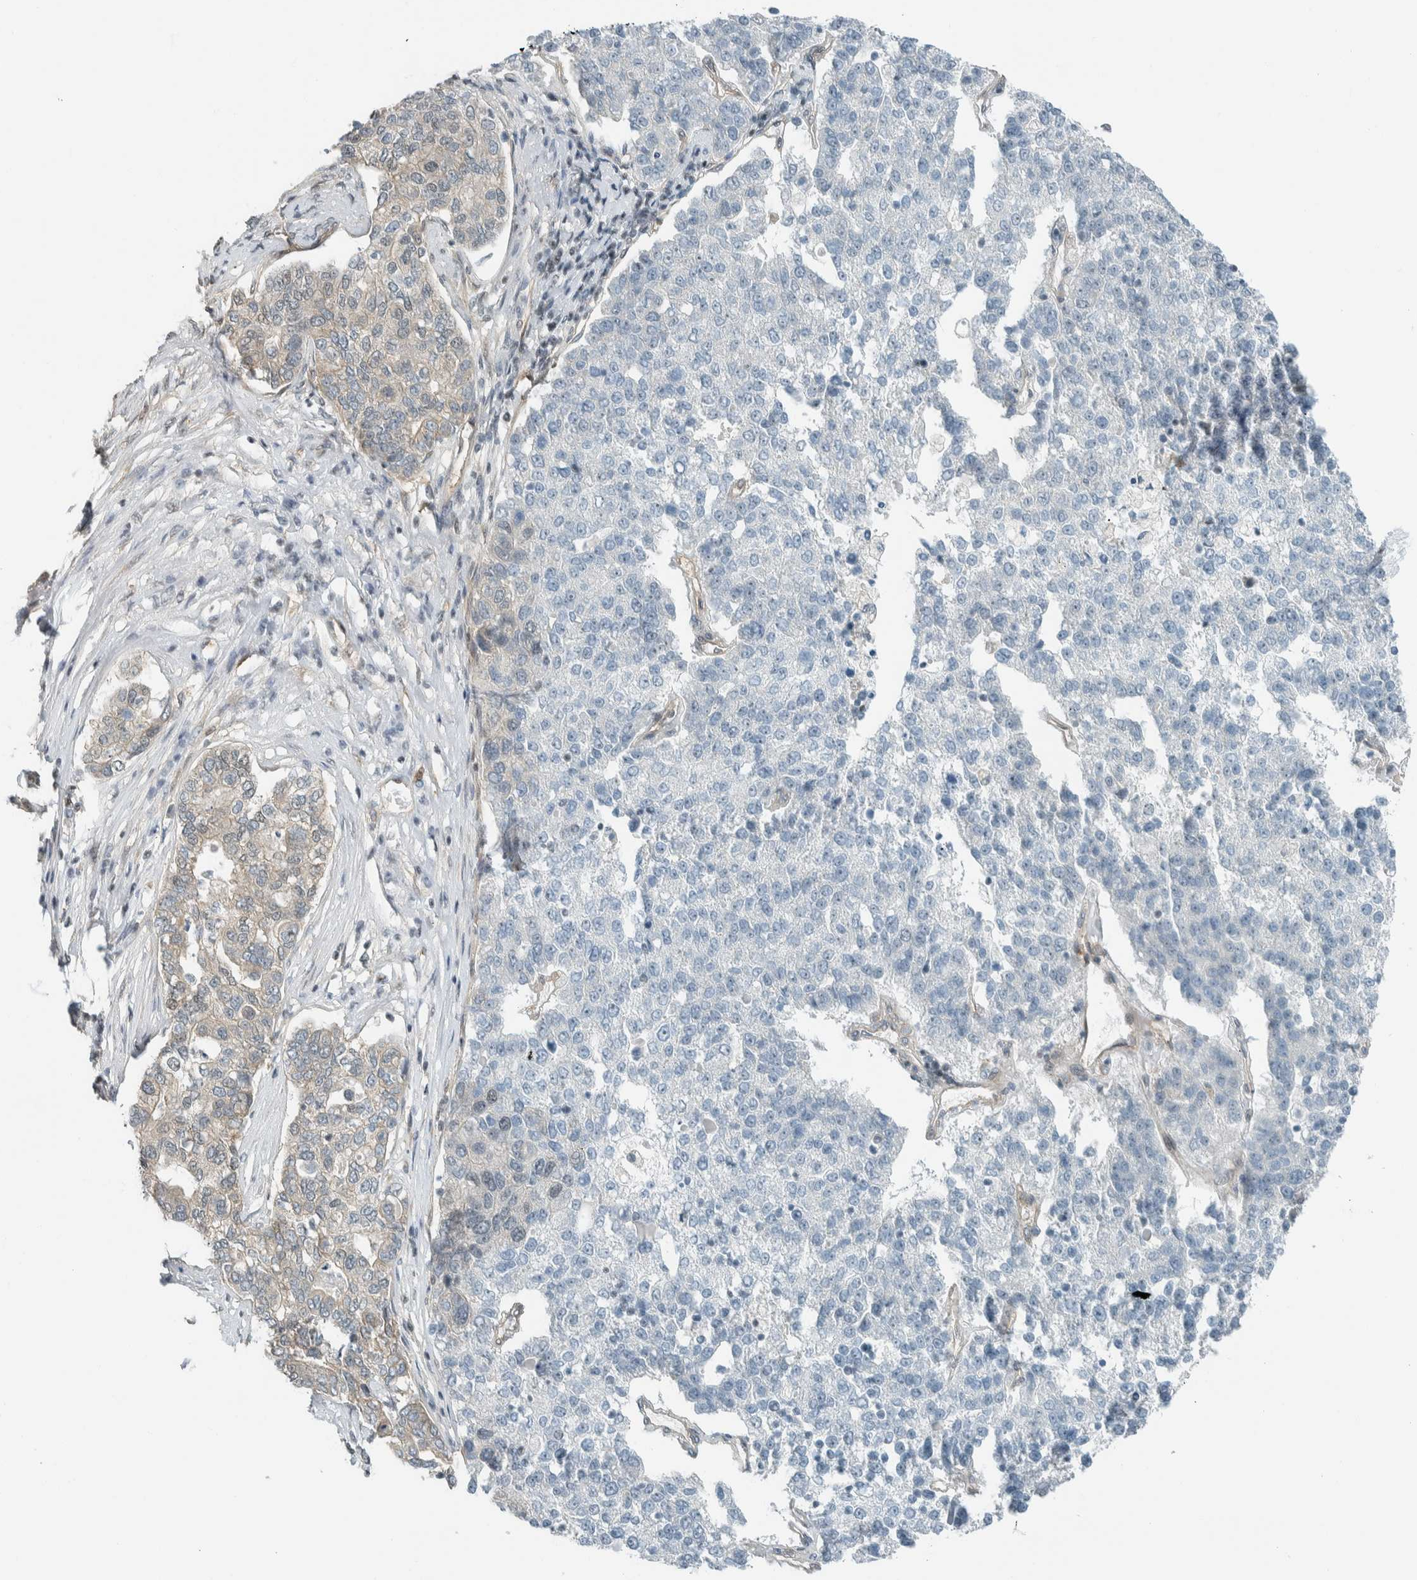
{"staining": {"intensity": "negative", "quantity": "none", "location": "none"}, "tissue": "pancreatic cancer", "cell_type": "Tumor cells", "image_type": "cancer", "snomed": [{"axis": "morphology", "description": "Adenocarcinoma, NOS"}, {"axis": "topography", "description": "Pancreas"}], "caption": "A histopathology image of human pancreatic cancer (adenocarcinoma) is negative for staining in tumor cells. The staining was performed using DAB to visualize the protein expression in brown, while the nuclei were stained in blue with hematoxylin (Magnification: 20x).", "gene": "NIBAN2", "patient": {"sex": "female", "age": 61}}